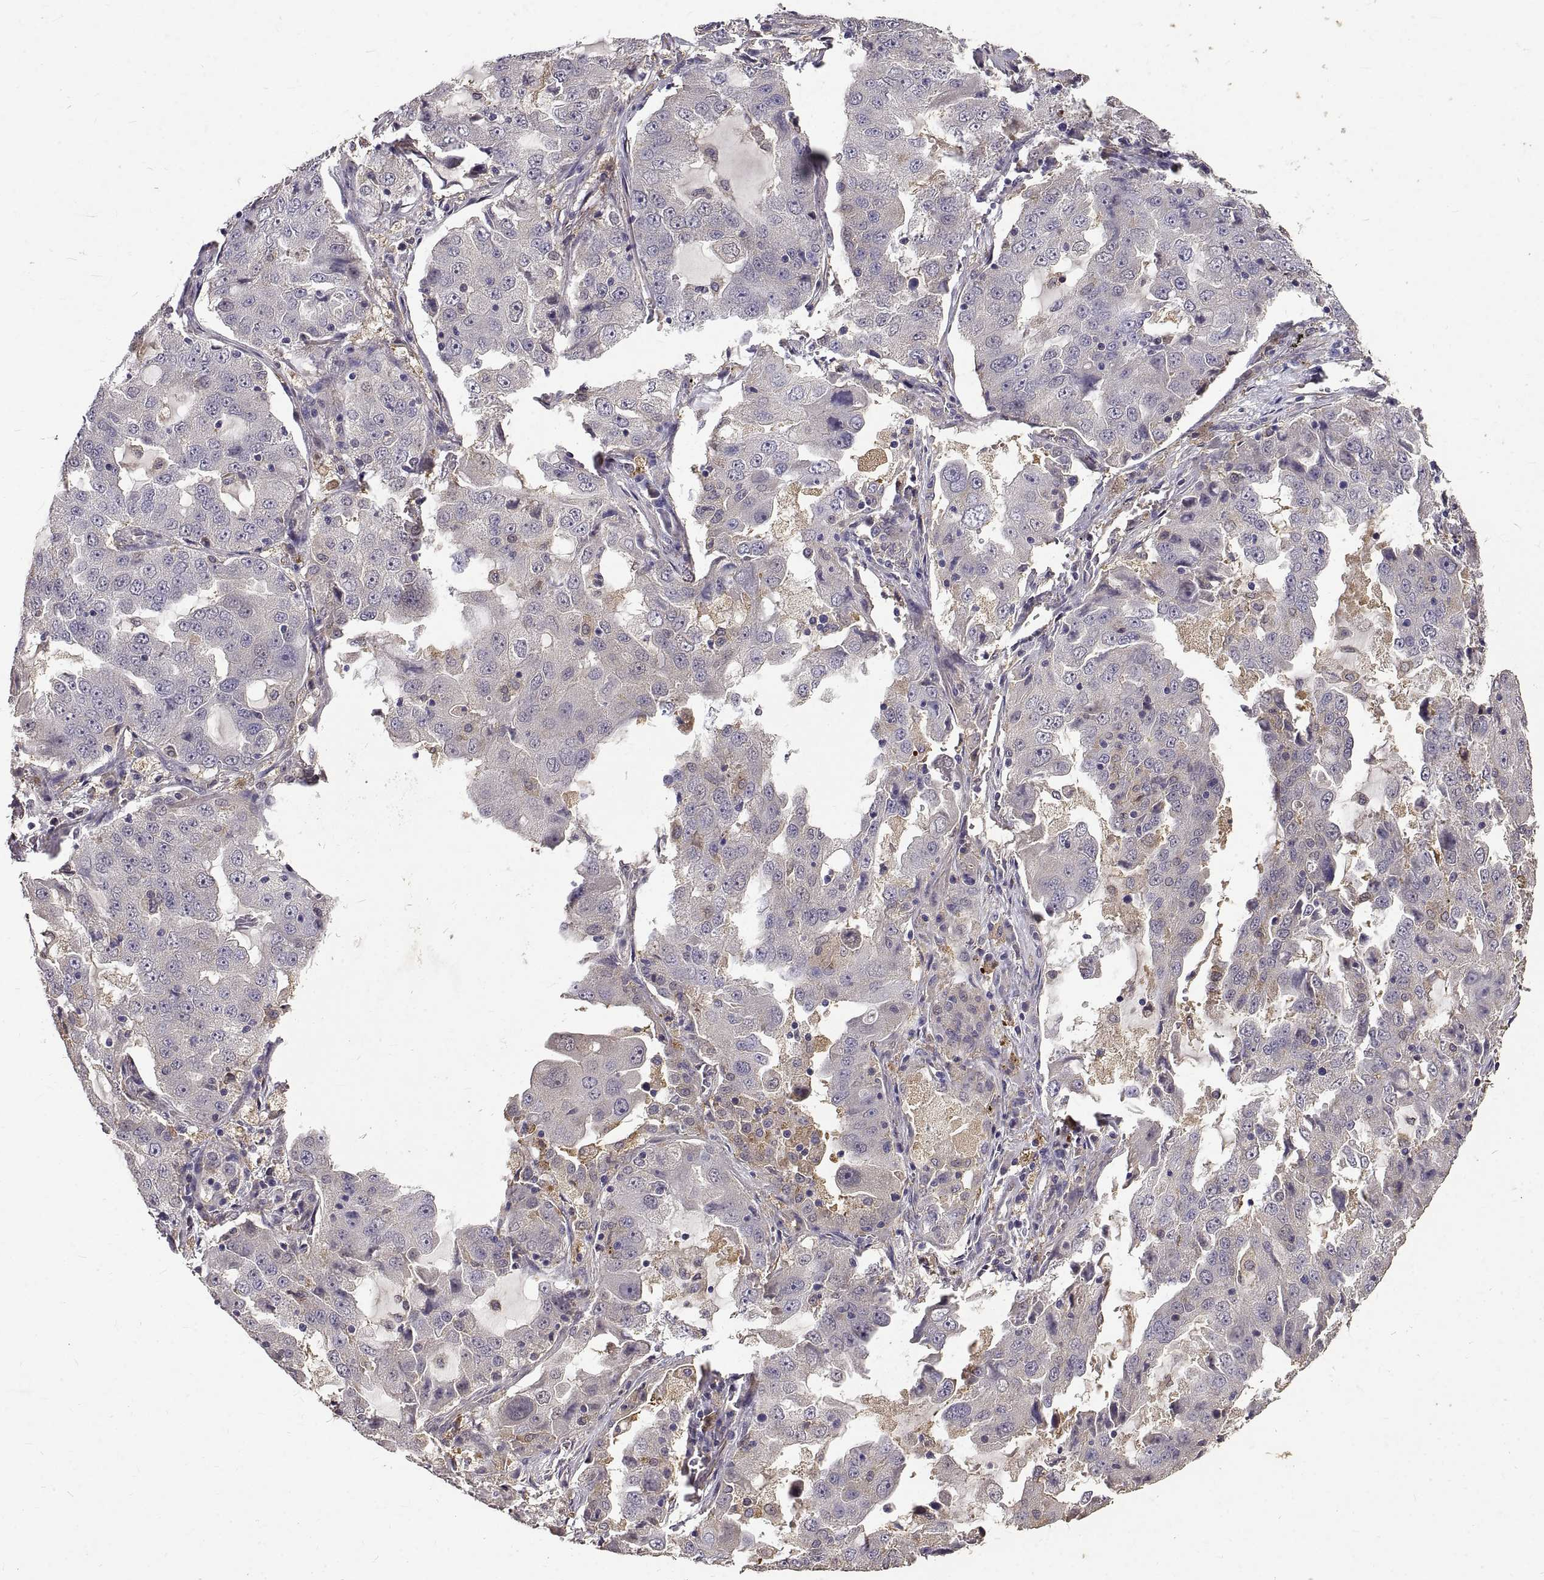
{"staining": {"intensity": "negative", "quantity": "none", "location": "none"}, "tissue": "lung cancer", "cell_type": "Tumor cells", "image_type": "cancer", "snomed": [{"axis": "morphology", "description": "Adenocarcinoma, NOS"}, {"axis": "topography", "description": "Lung"}], "caption": "Tumor cells are negative for brown protein staining in adenocarcinoma (lung).", "gene": "PEA15", "patient": {"sex": "female", "age": 61}}